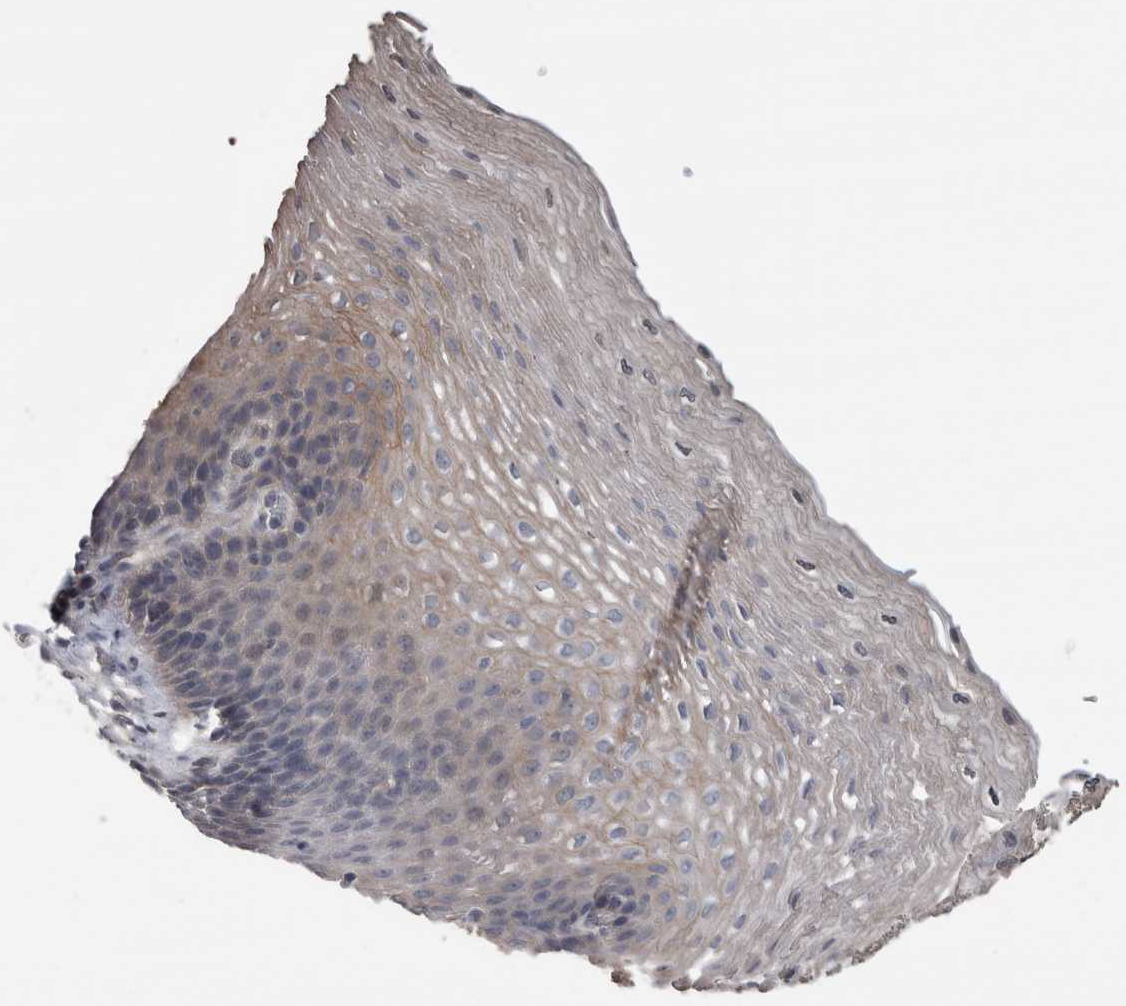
{"staining": {"intensity": "weak", "quantity": "<25%", "location": "cytoplasmic/membranous"}, "tissue": "esophagus", "cell_type": "Squamous epithelial cells", "image_type": "normal", "snomed": [{"axis": "morphology", "description": "Normal tissue, NOS"}, {"axis": "topography", "description": "Esophagus"}], "caption": "Squamous epithelial cells show no significant protein staining in benign esophagus.", "gene": "TMEM102", "patient": {"sex": "female", "age": 66}}